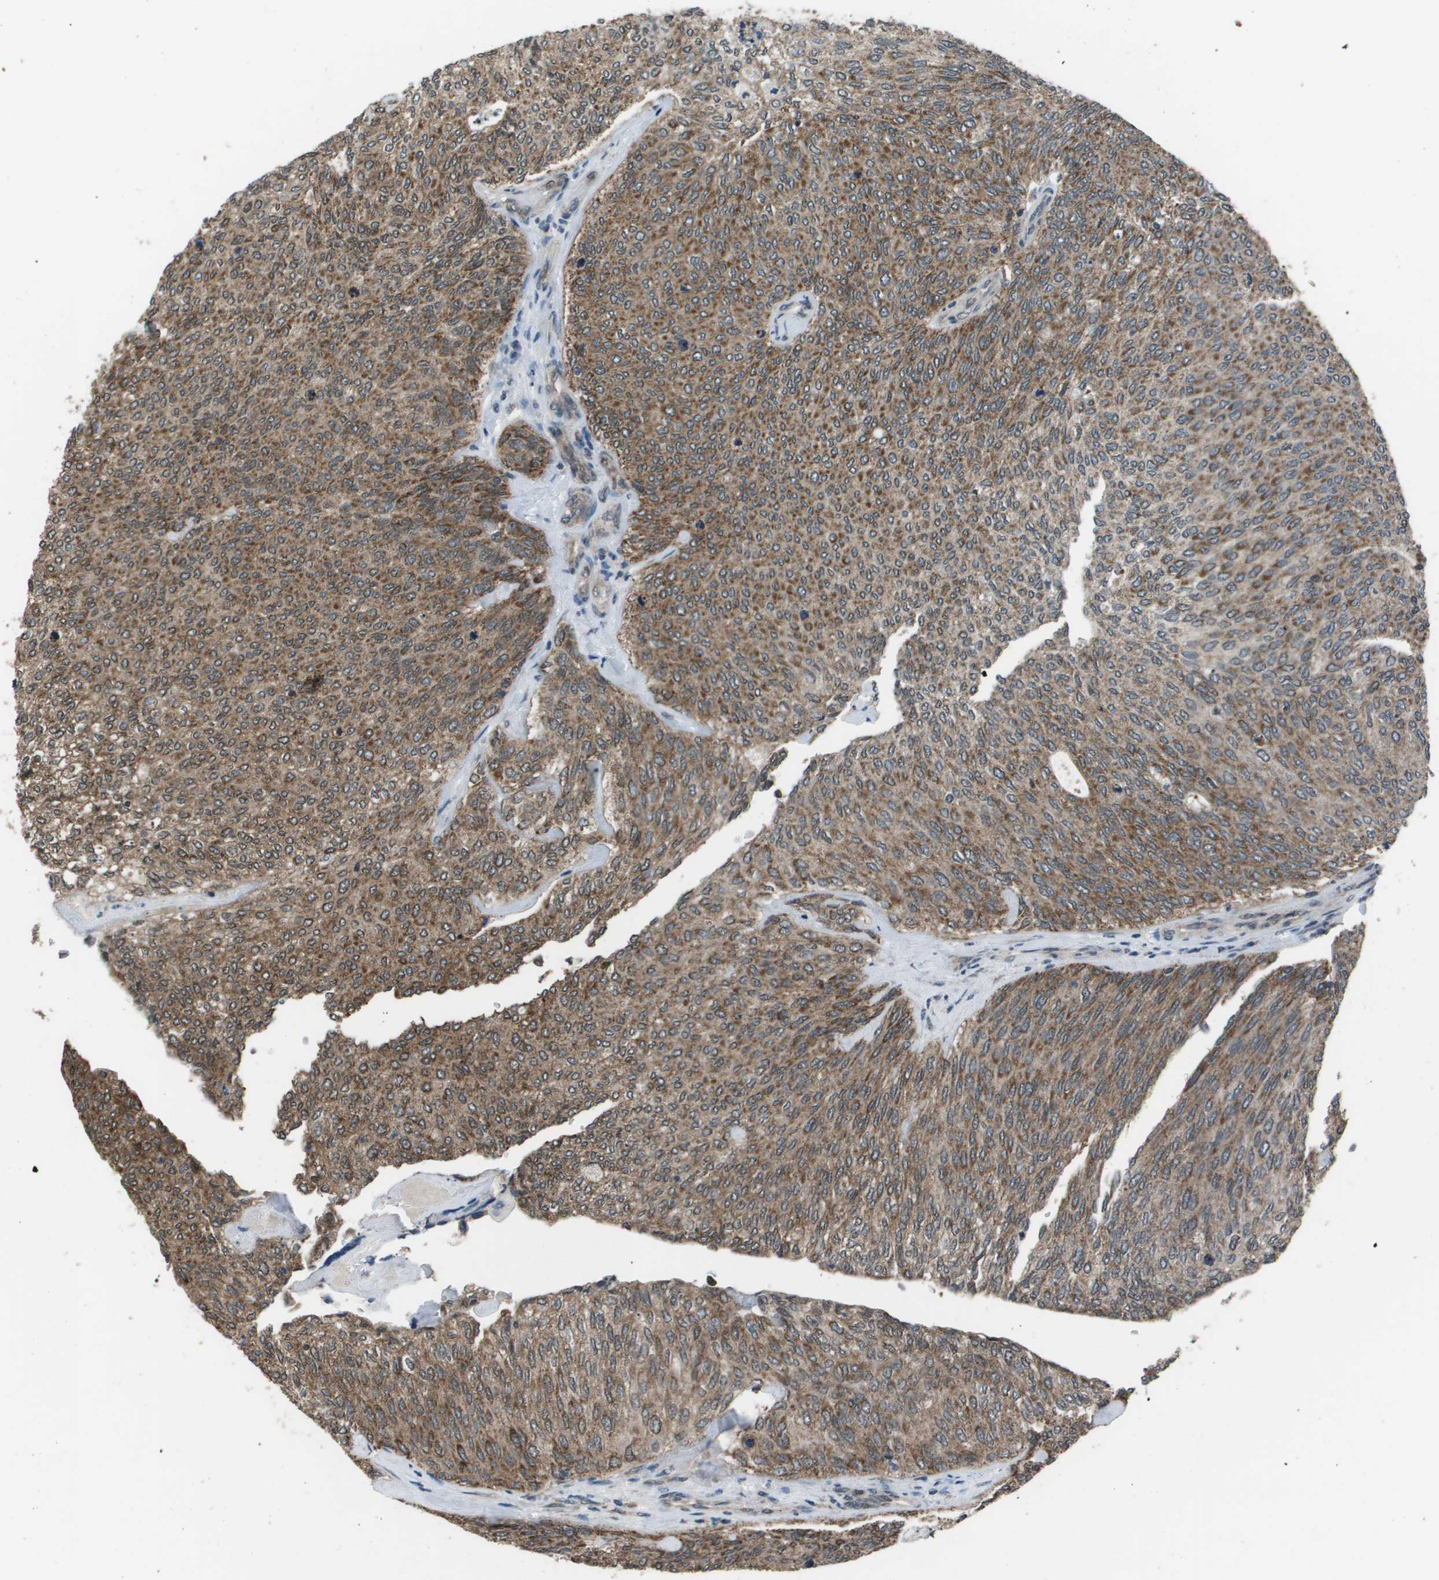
{"staining": {"intensity": "moderate", "quantity": ">75%", "location": "cytoplasmic/membranous"}, "tissue": "urothelial cancer", "cell_type": "Tumor cells", "image_type": "cancer", "snomed": [{"axis": "morphology", "description": "Urothelial carcinoma, Low grade"}, {"axis": "topography", "description": "Urinary bladder"}], "caption": "A brown stain labels moderate cytoplasmic/membranous positivity of a protein in urothelial carcinoma (low-grade) tumor cells.", "gene": "PPFIA1", "patient": {"sex": "female", "age": 79}}